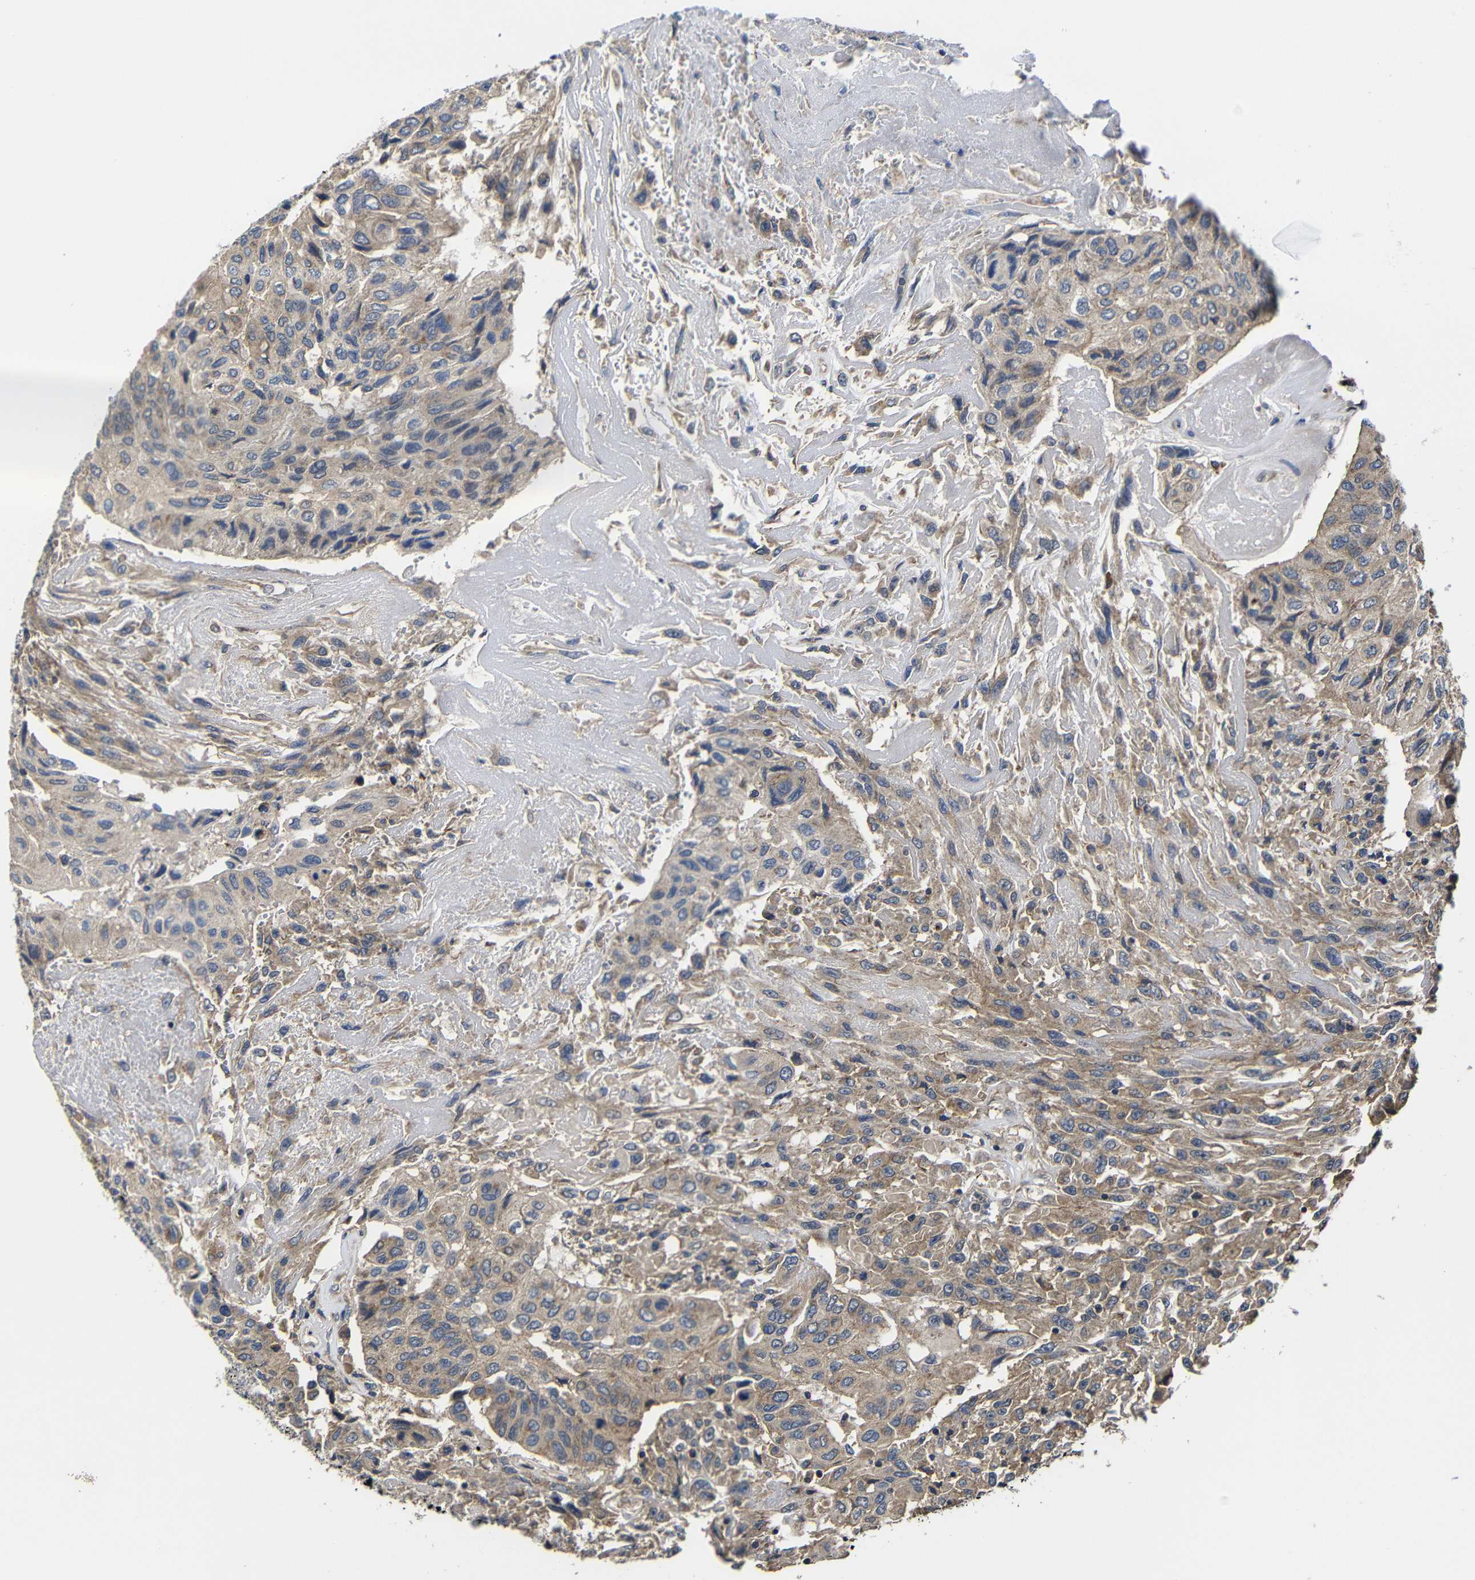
{"staining": {"intensity": "moderate", "quantity": ">75%", "location": "cytoplasmic/membranous"}, "tissue": "urothelial cancer", "cell_type": "Tumor cells", "image_type": "cancer", "snomed": [{"axis": "morphology", "description": "Urothelial carcinoma, High grade"}, {"axis": "topography", "description": "Urinary bladder"}], "caption": "Immunohistochemical staining of human high-grade urothelial carcinoma reveals medium levels of moderate cytoplasmic/membranous protein staining in about >75% of tumor cells.", "gene": "LPAR5", "patient": {"sex": "male", "age": 66}}